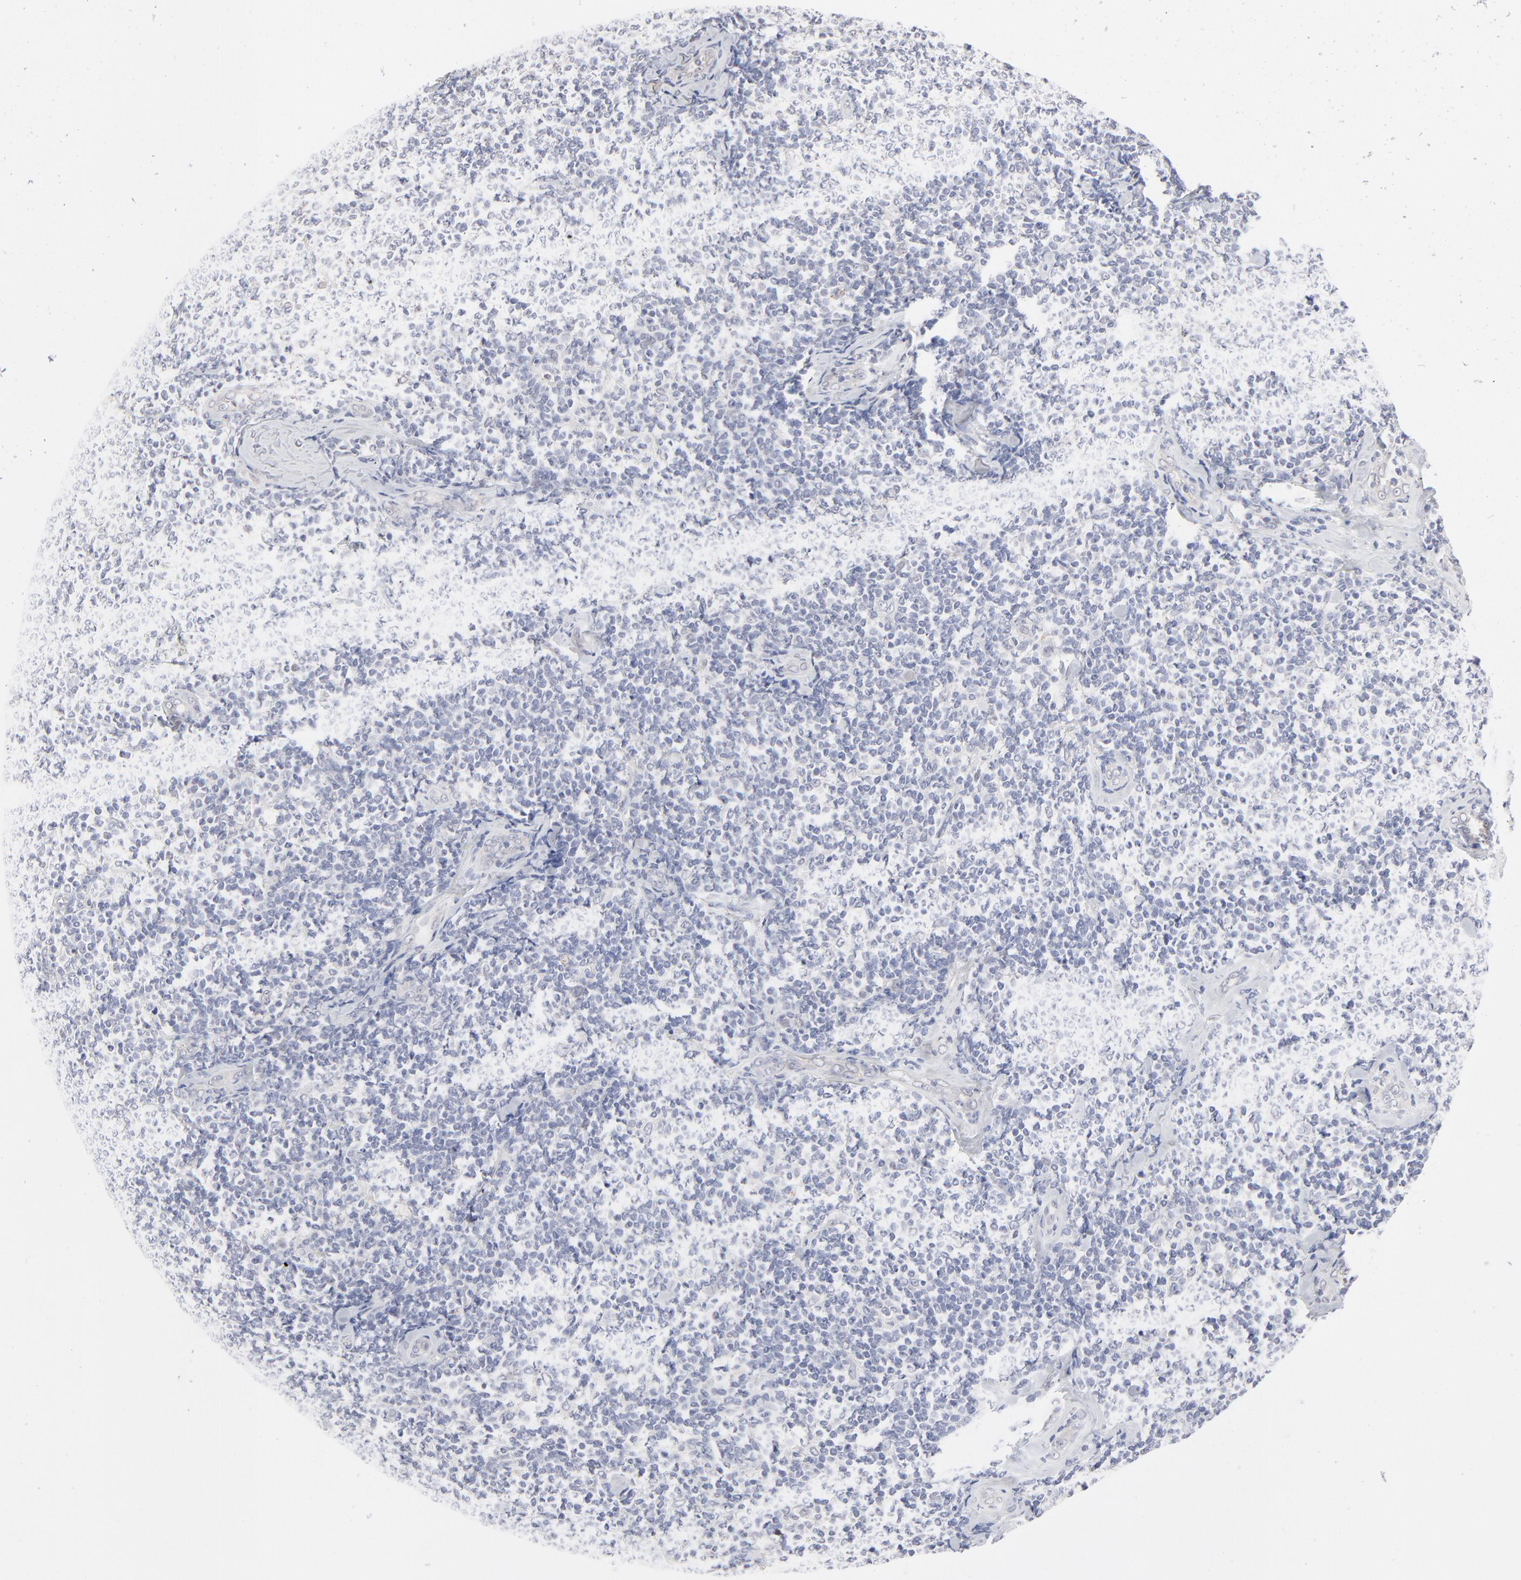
{"staining": {"intensity": "negative", "quantity": "none", "location": "none"}, "tissue": "lymphoma", "cell_type": "Tumor cells", "image_type": "cancer", "snomed": [{"axis": "morphology", "description": "Malignant lymphoma, non-Hodgkin's type, Low grade"}, {"axis": "topography", "description": "Lymph node"}], "caption": "This is a image of immunohistochemistry staining of malignant lymphoma, non-Hodgkin's type (low-grade), which shows no expression in tumor cells. The staining was performed using DAB to visualize the protein expression in brown, while the nuclei were stained in blue with hematoxylin (Magnification: 20x).", "gene": "RBM3", "patient": {"sex": "female", "age": 56}}